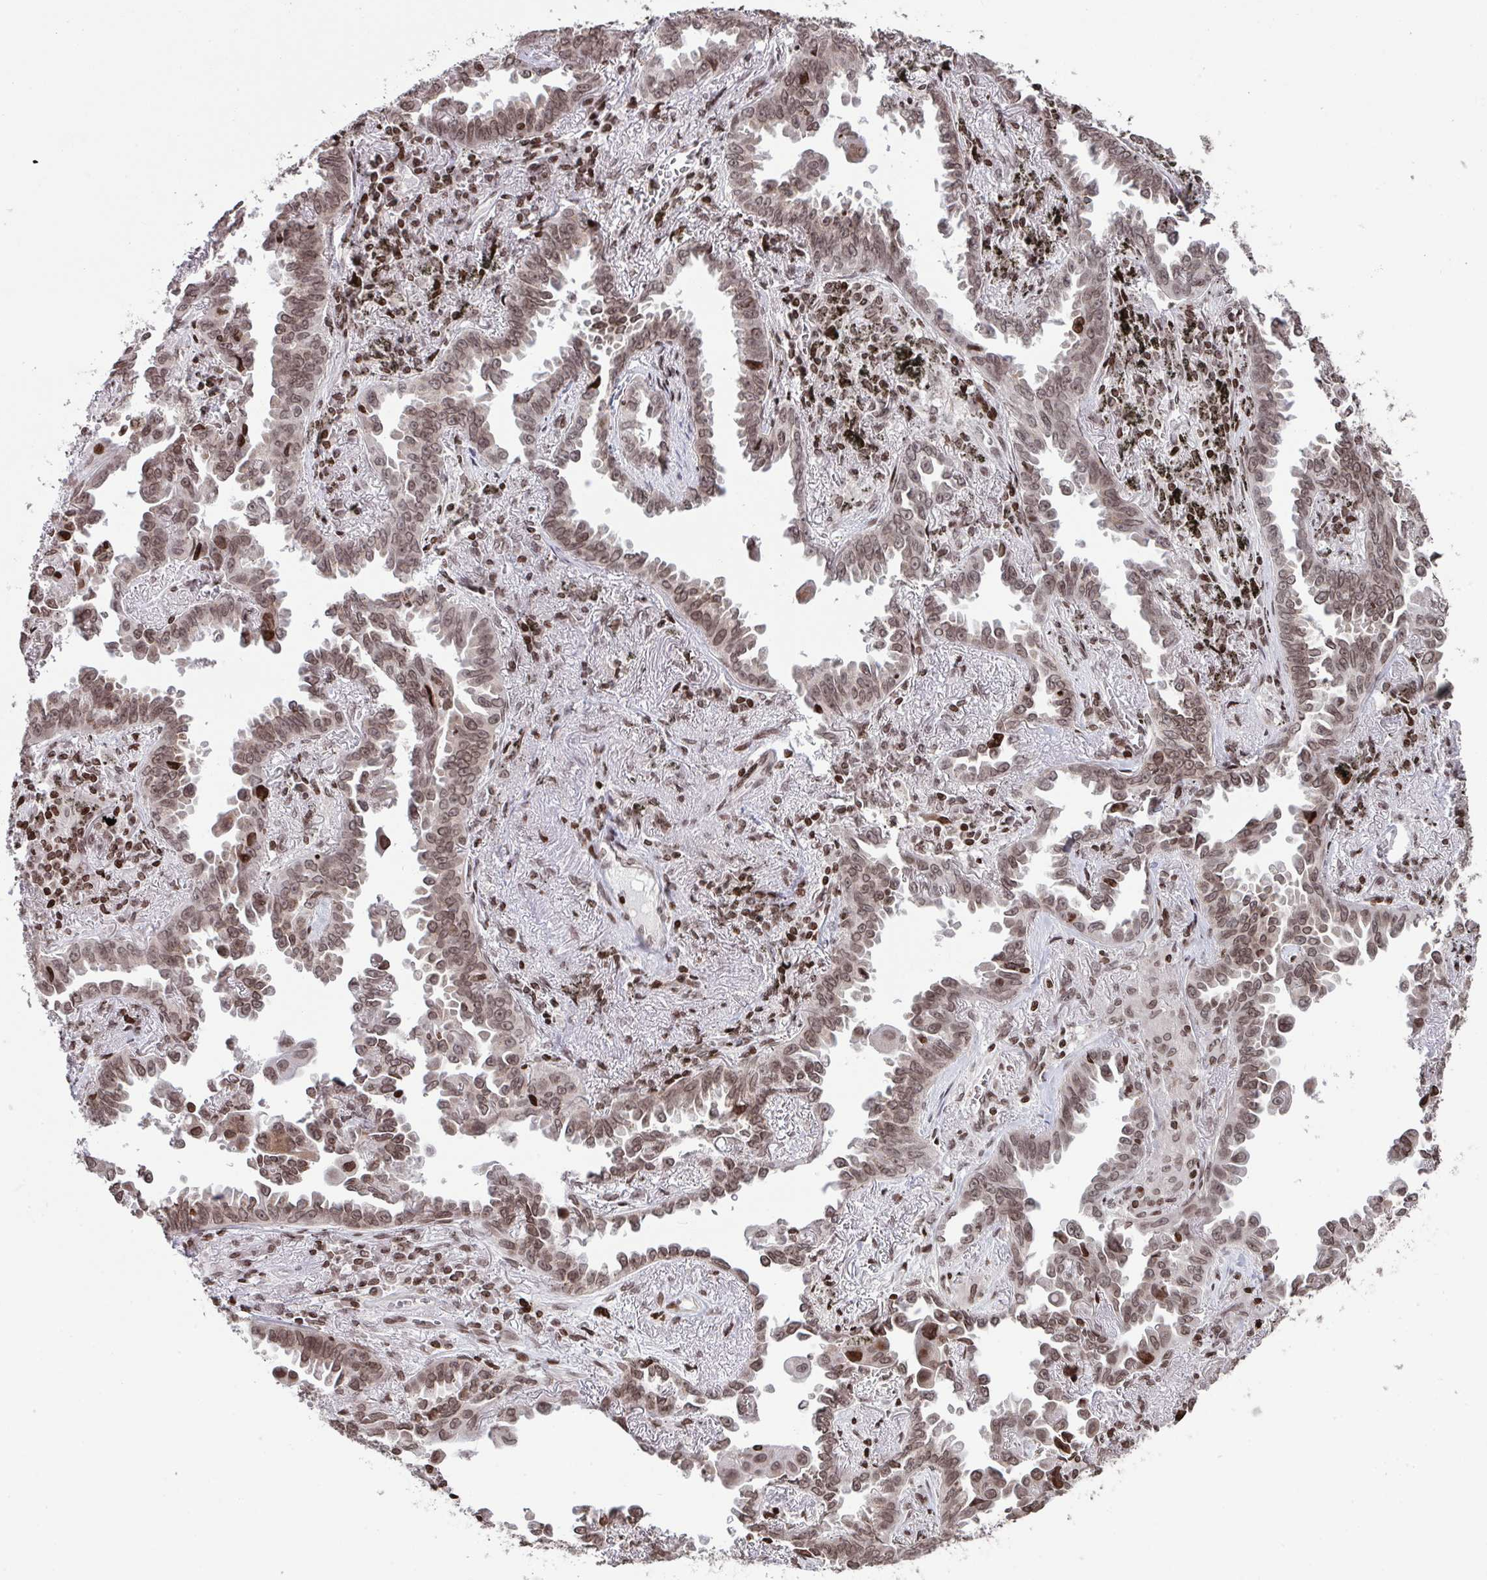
{"staining": {"intensity": "moderate", "quantity": ">75%", "location": "nuclear"}, "tissue": "lung cancer", "cell_type": "Tumor cells", "image_type": "cancer", "snomed": [{"axis": "morphology", "description": "Adenocarcinoma, NOS"}, {"axis": "topography", "description": "Lung"}], "caption": "The immunohistochemical stain highlights moderate nuclear expression in tumor cells of lung cancer (adenocarcinoma) tissue. (brown staining indicates protein expression, while blue staining denotes nuclei).", "gene": "NIP7", "patient": {"sex": "male", "age": 68}}